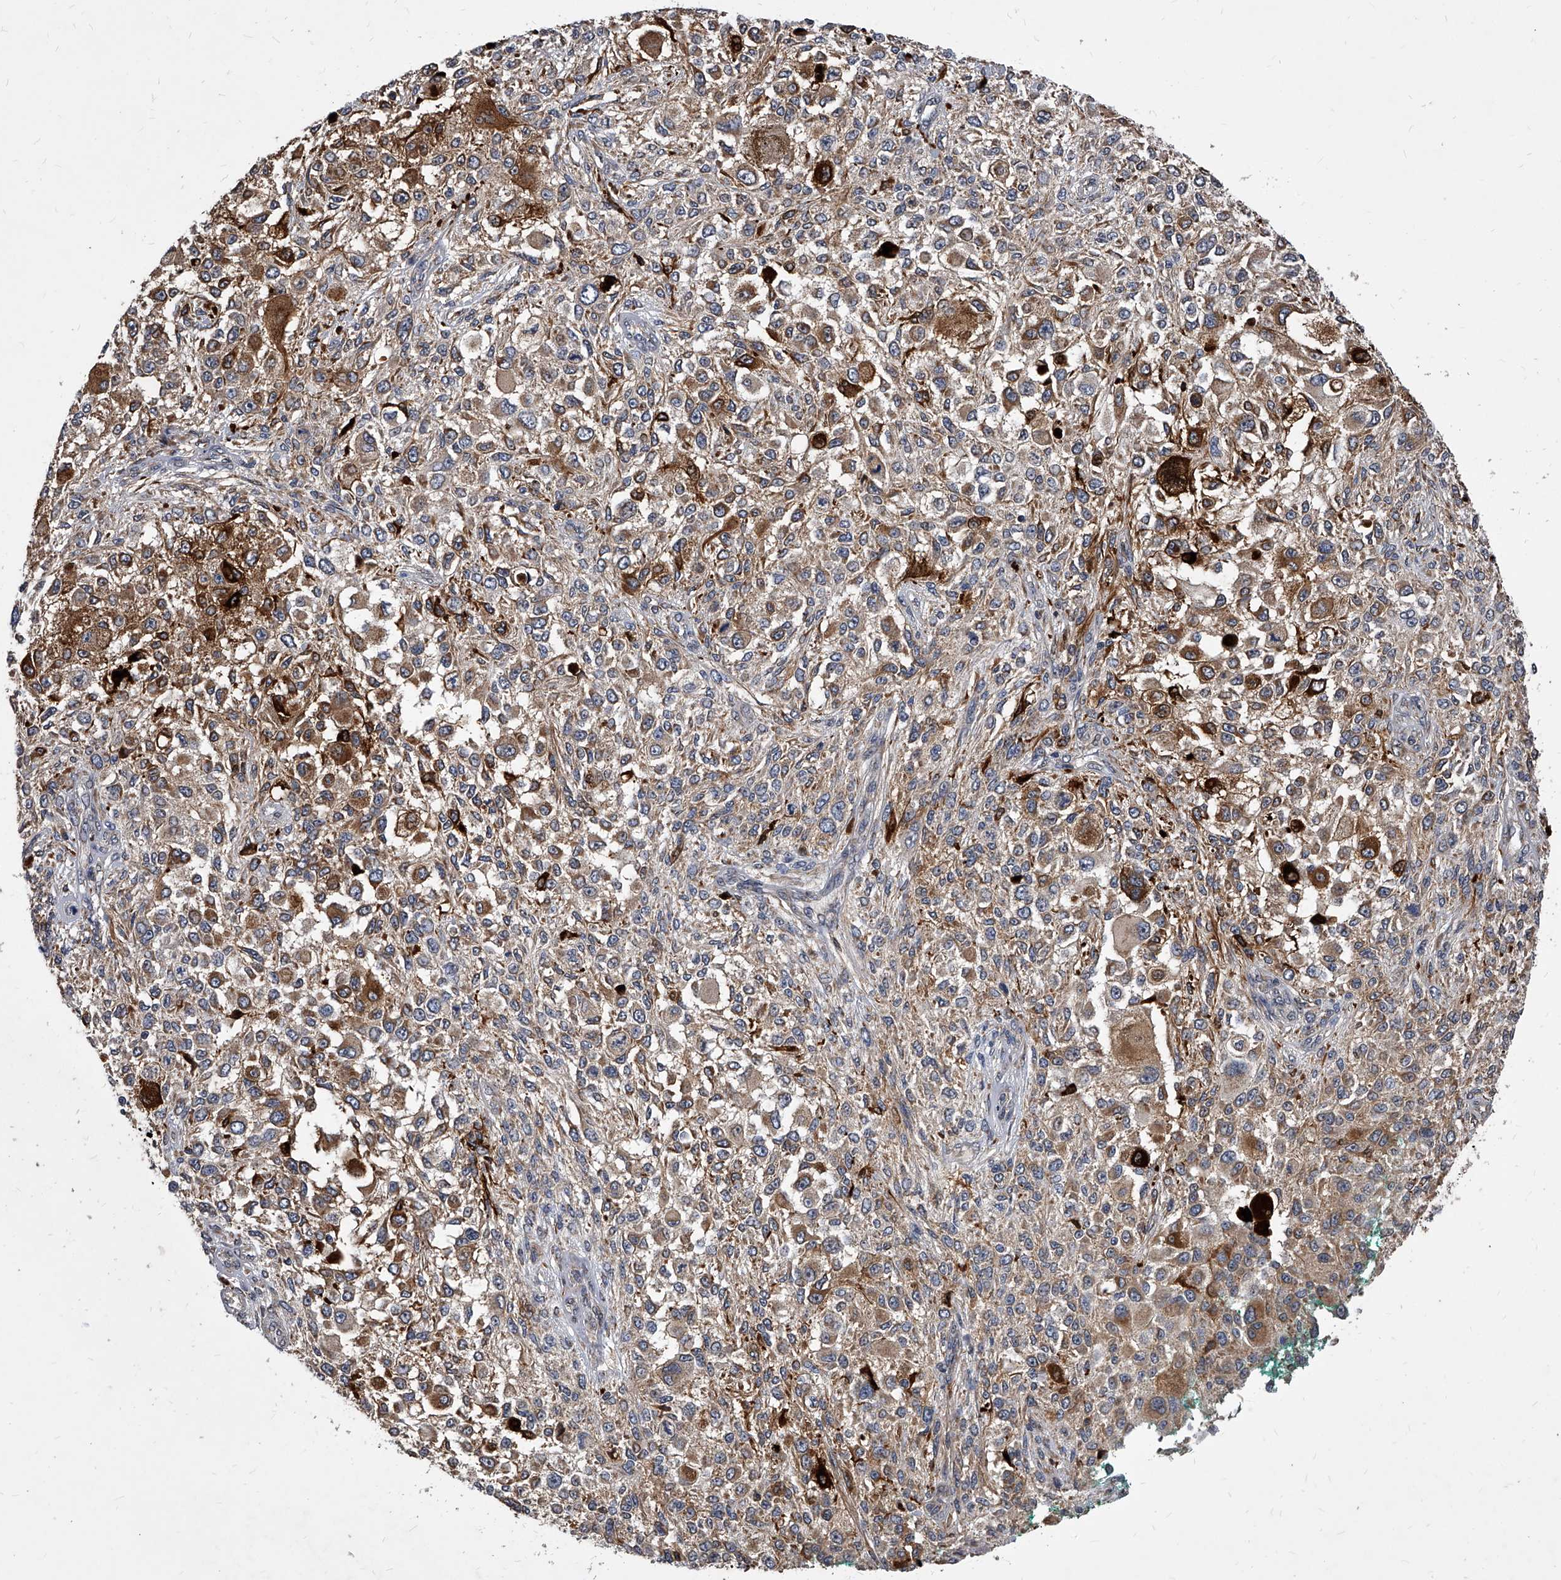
{"staining": {"intensity": "moderate", "quantity": "<25%", "location": "cytoplasmic/membranous"}, "tissue": "melanoma", "cell_type": "Tumor cells", "image_type": "cancer", "snomed": [{"axis": "morphology", "description": "Necrosis, NOS"}, {"axis": "morphology", "description": "Malignant melanoma, NOS"}, {"axis": "topography", "description": "Skin"}], "caption": "Immunohistochemical staining of malignant melanoma shows low levels of moderate cytoplasmic/membranous protein positivity in about <25% of tumor cells.", "gene": "SOBP", "patient": {"sex": "female", "age": 87}}